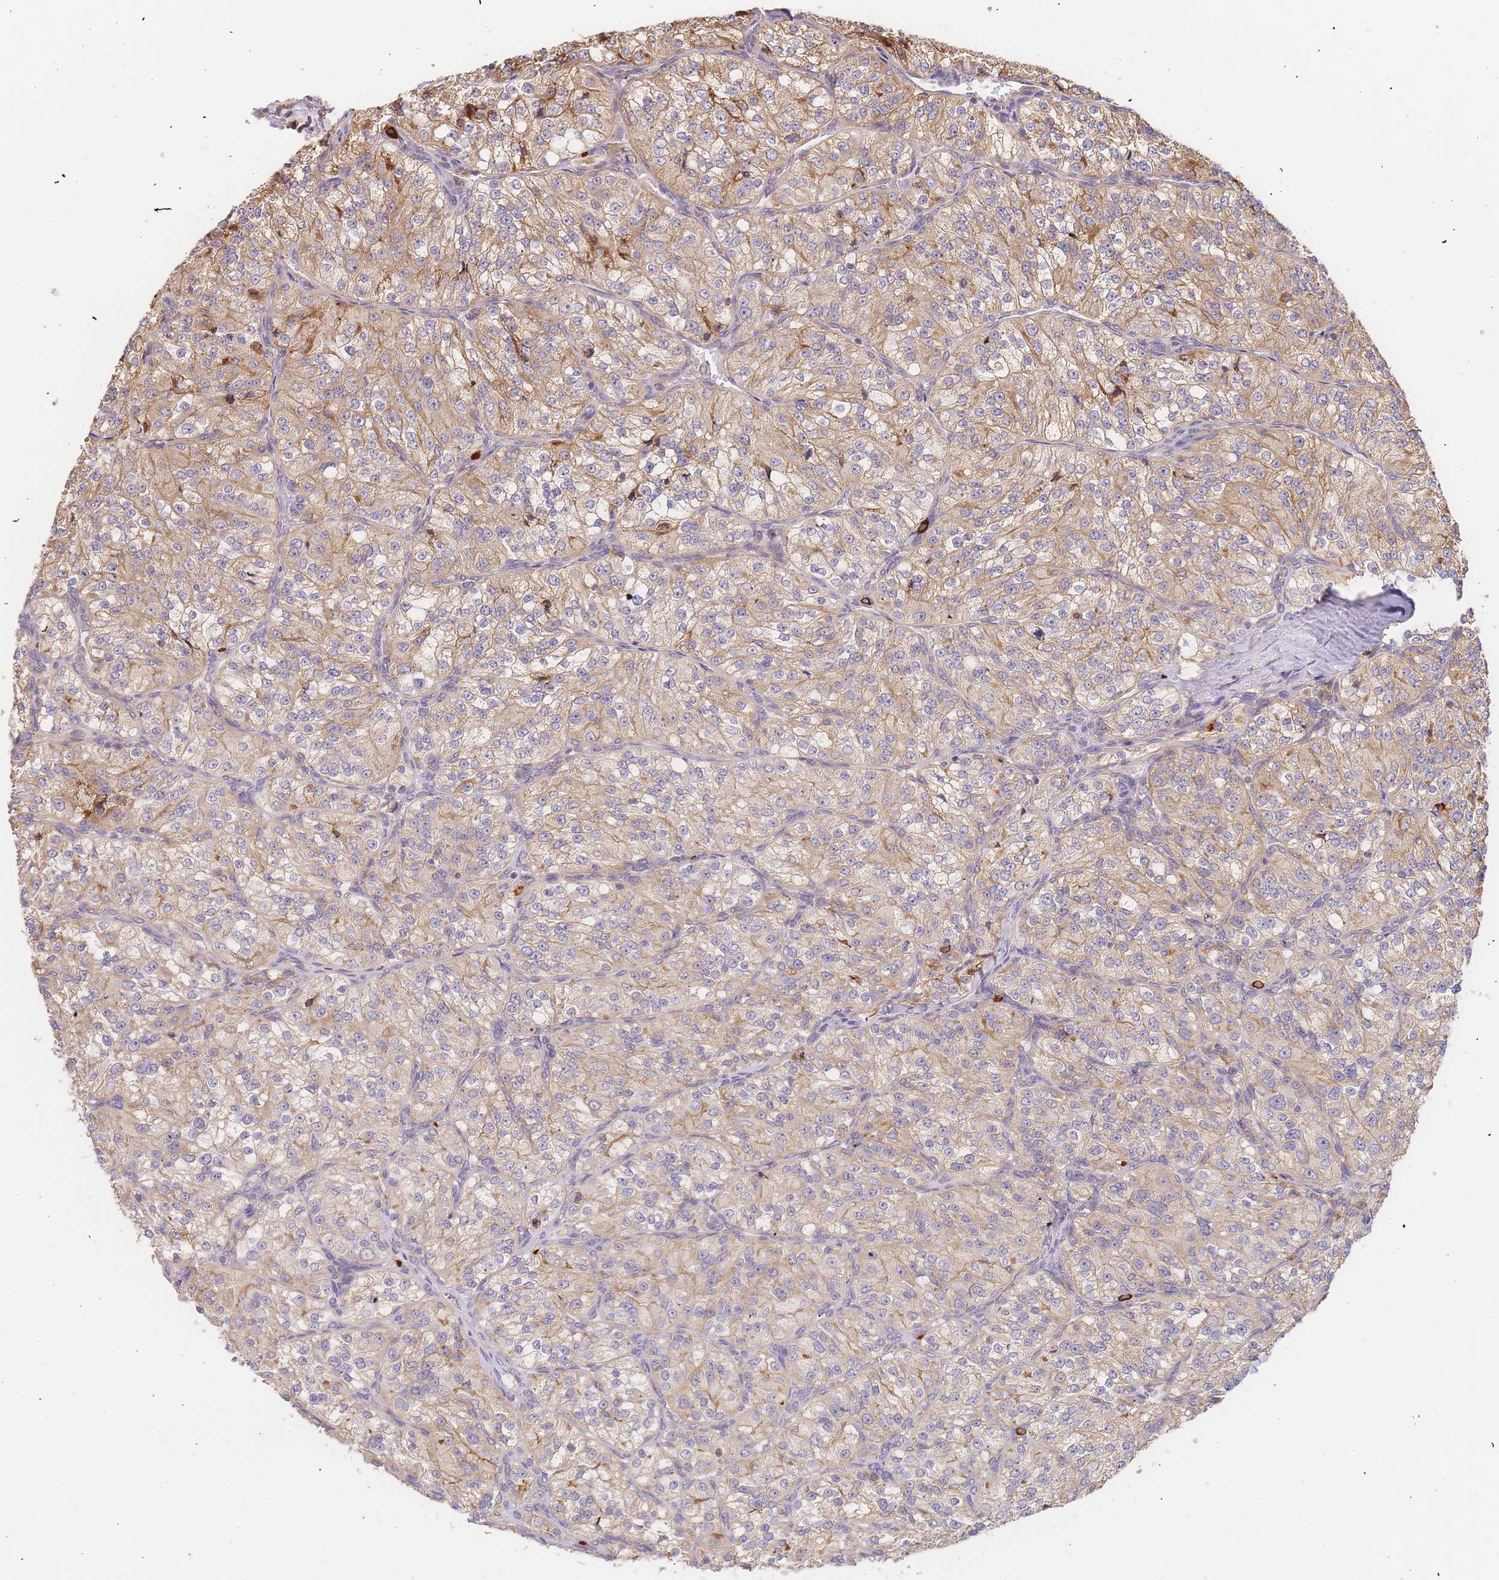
{"staining": {"intensity": "moderate", "quantity": ">75%", "location": "cytoplasmic/membranous"}, "tissue": "renal cancer", "cell_type": "Tumor cells", "image_type": "cancer", "snomed": [{"axis": "morphology", "description": "Adenocarcinoma, NOS"}, {"axis": "topography", "description": "Kidney"}], "caption": "Immunohistochemistry (DAB) staining of human renal cancer (adenocarcinoma) exhibits moderate cytoplasmic/membranous protein staining in about >75% of tumor cells.", "gene": "ADCY9", "patient": {"sex": "female", "age": 63}}